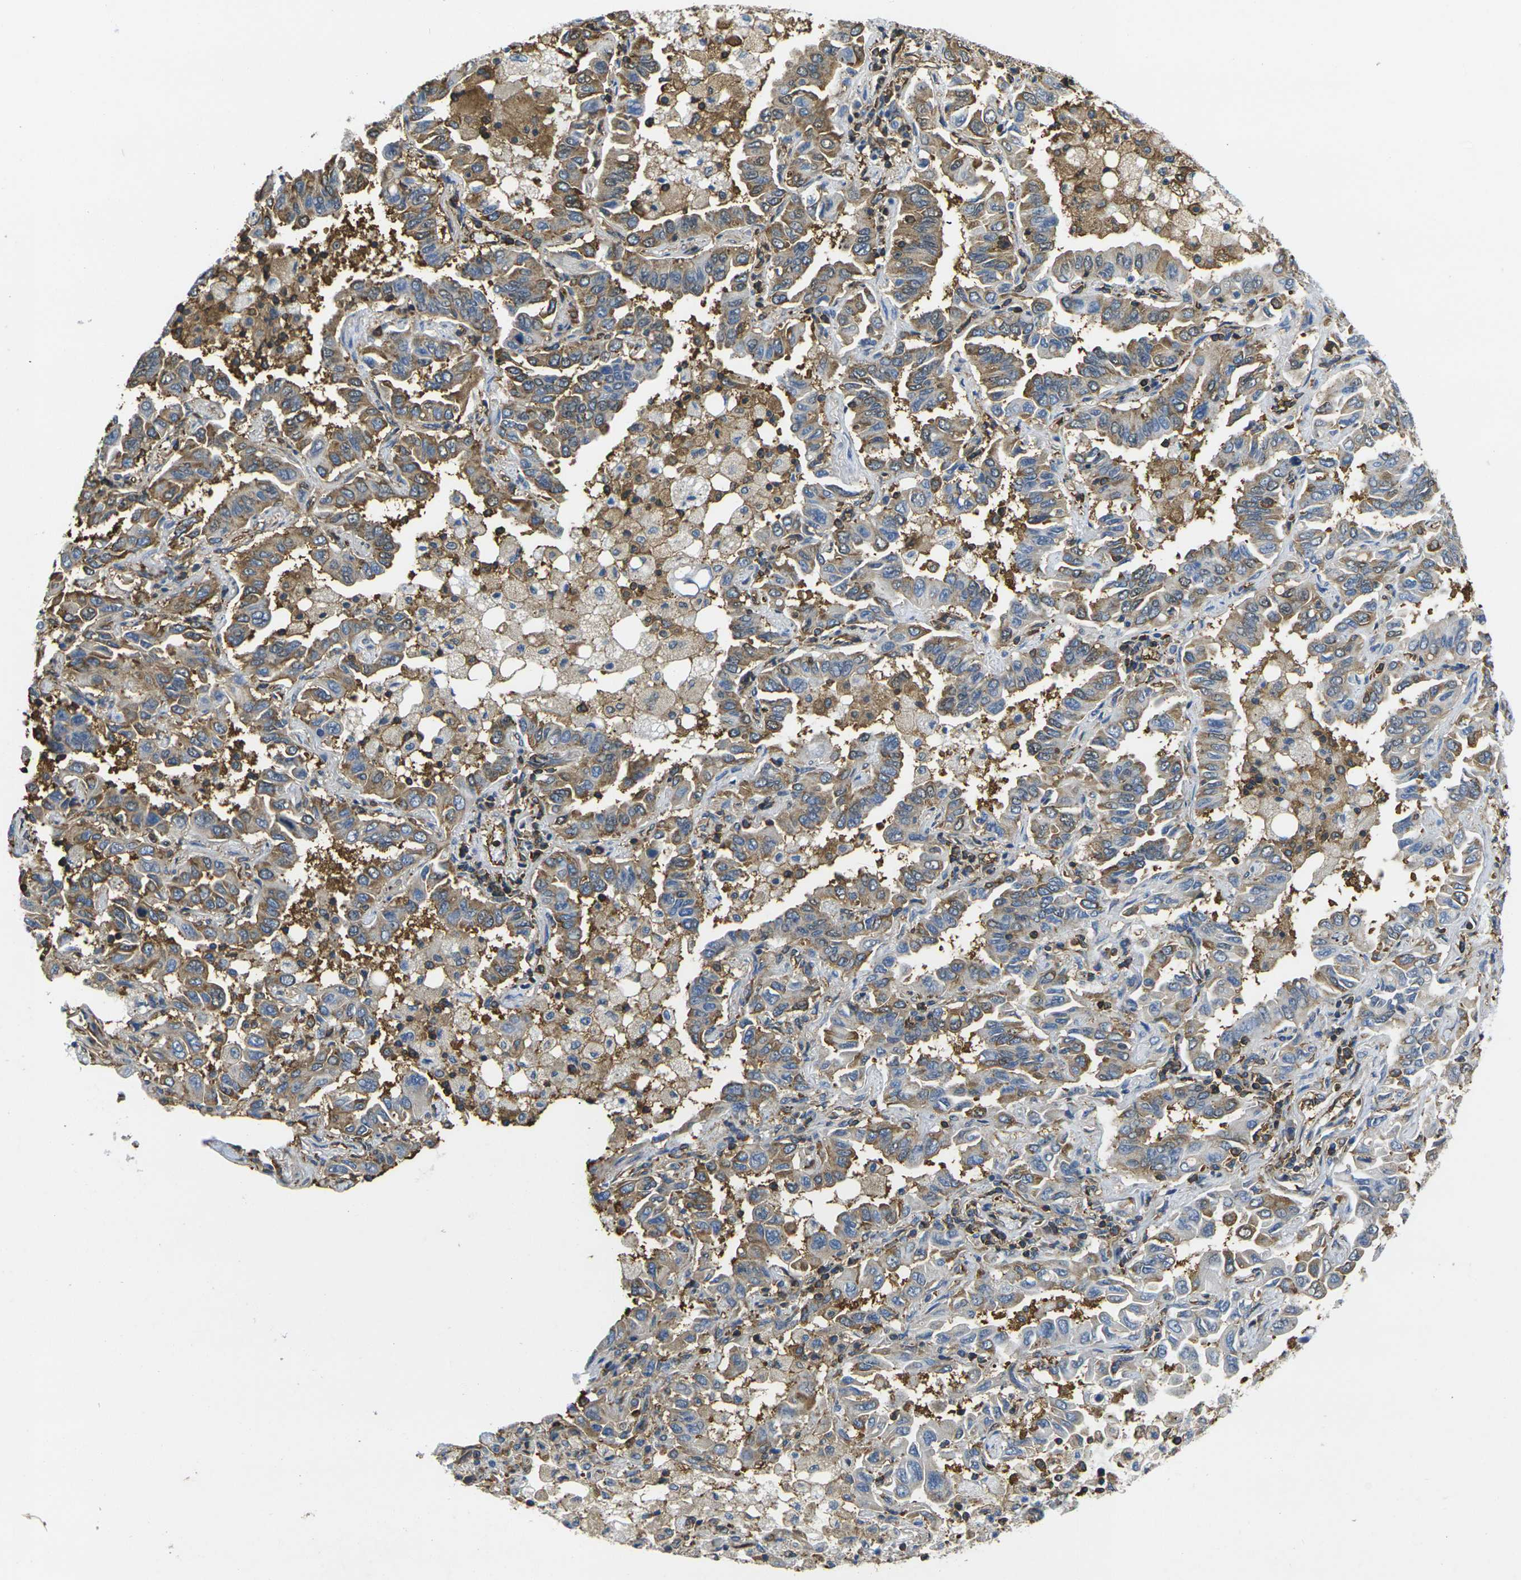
{"staining": {"intensity": "moderate", "quantity": "25%-75%", "location": "cytoplasmic/membranous"}, "tissue": "lung cancer", "cell_type": "Tumor cells", "image_type": "cancer", "snomed": [{"axis": "morphology", "description": "Adenocarcinoma, NOS"}, {"axis": "topography", "description": "Lung"}], "caption": "Immunohistochemistry photomicrograph of adenocarcinoma (lung) stained for a protein (brown), which exhibits medium levels of moderate cytoplasmic/membranous positivity in approximately 25%-75% of tumor cells.", "gene": "FAM110D", "patient": {"sex": "male", "age": 64}}